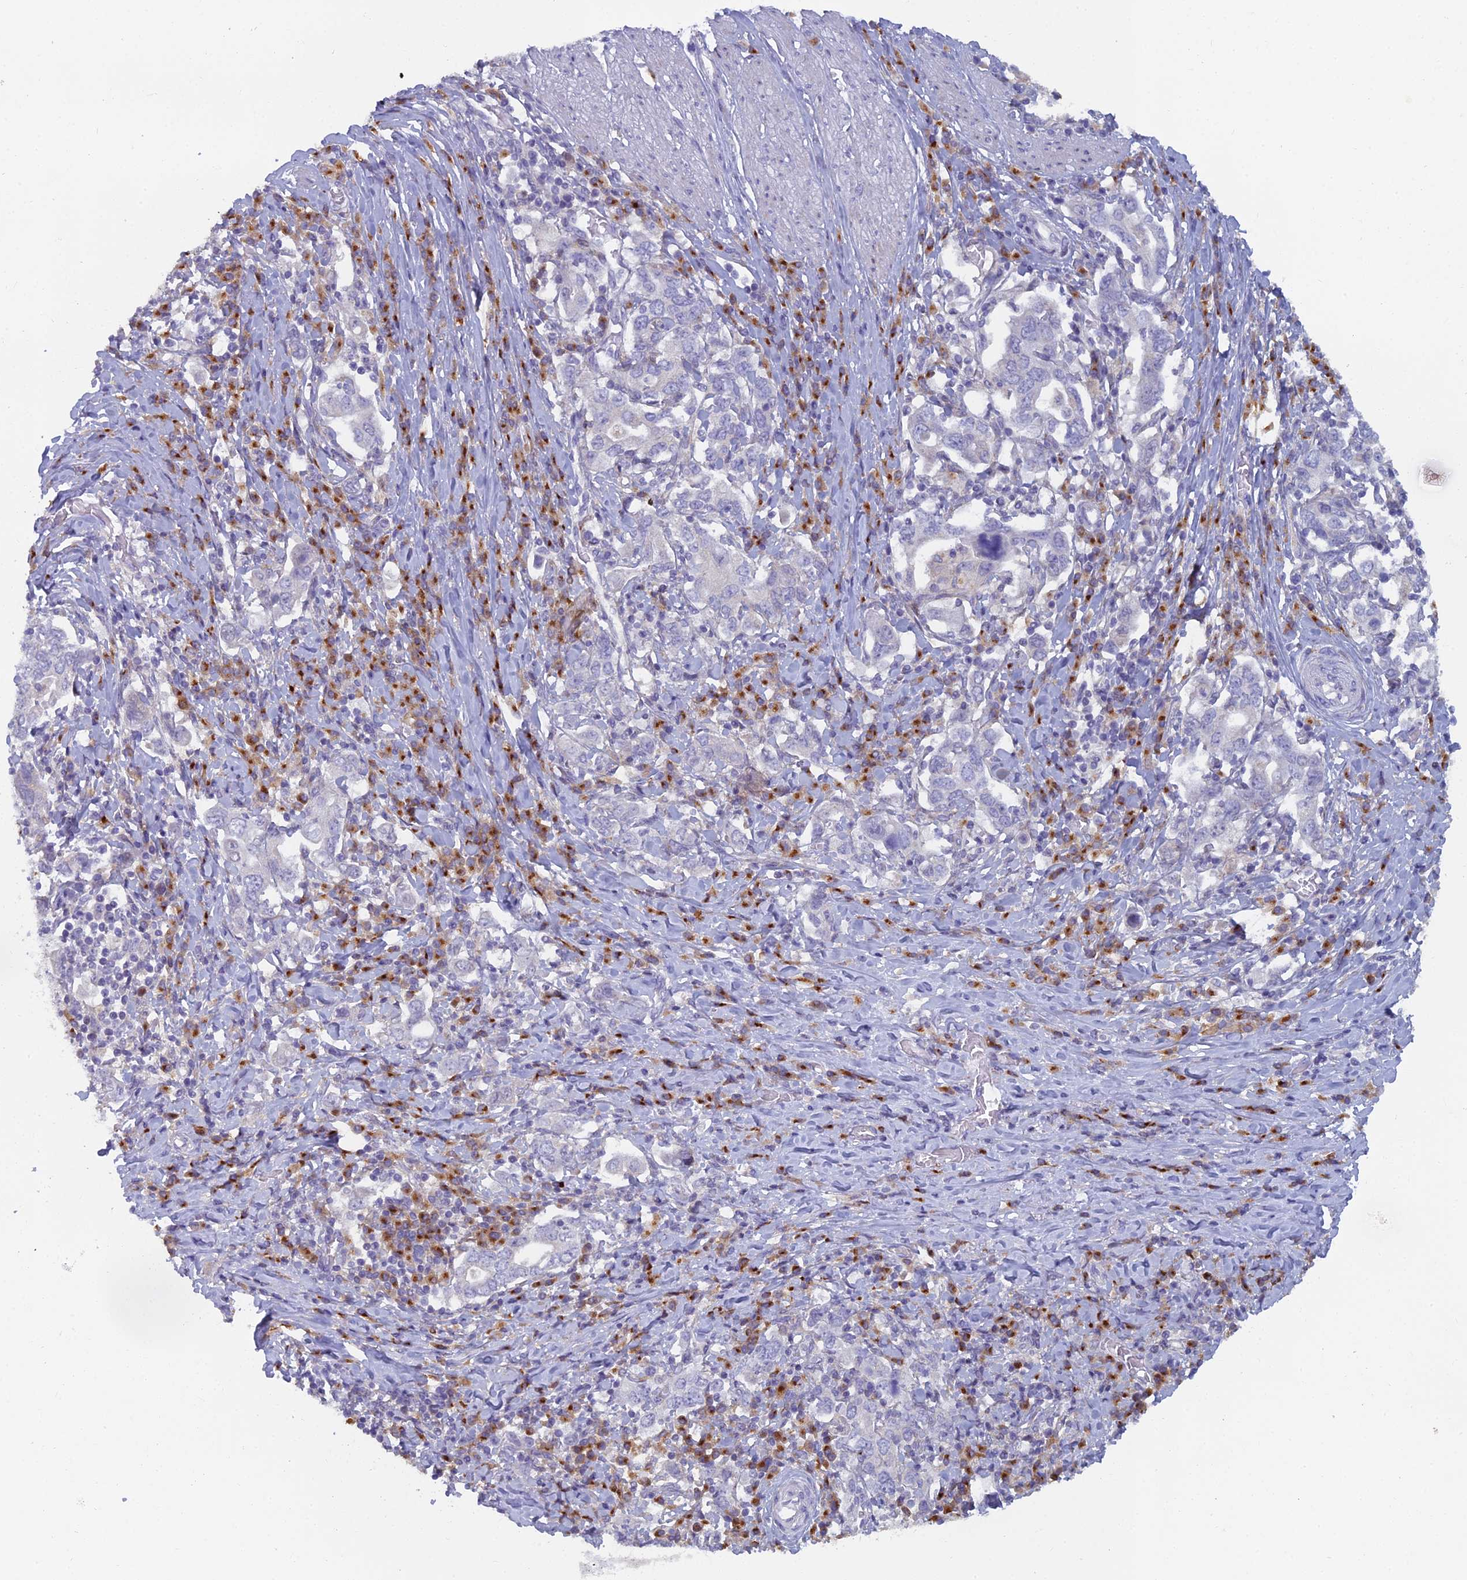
{"staining": {"intensity": "negative", "quantity": "none", "location": "none"}, "tissue": "stomach cancer", "cell_type": "Tumor cells", "image_type": "cancer", "snomed": [{"axis": "morphology", "description": "Adenocarcinoma, NOS"}, {"axis": "topography", "description": "Stomach, upper"}, {"axis": "topography", "description": "Stomach"}], "caption": "Human stomach adenocarcinoma stained for a protein using immunohistochemistry demonstrates no expression in tumor cells.", "gene": "B9D2", "patient": {"sex": "male", "age": 62}}